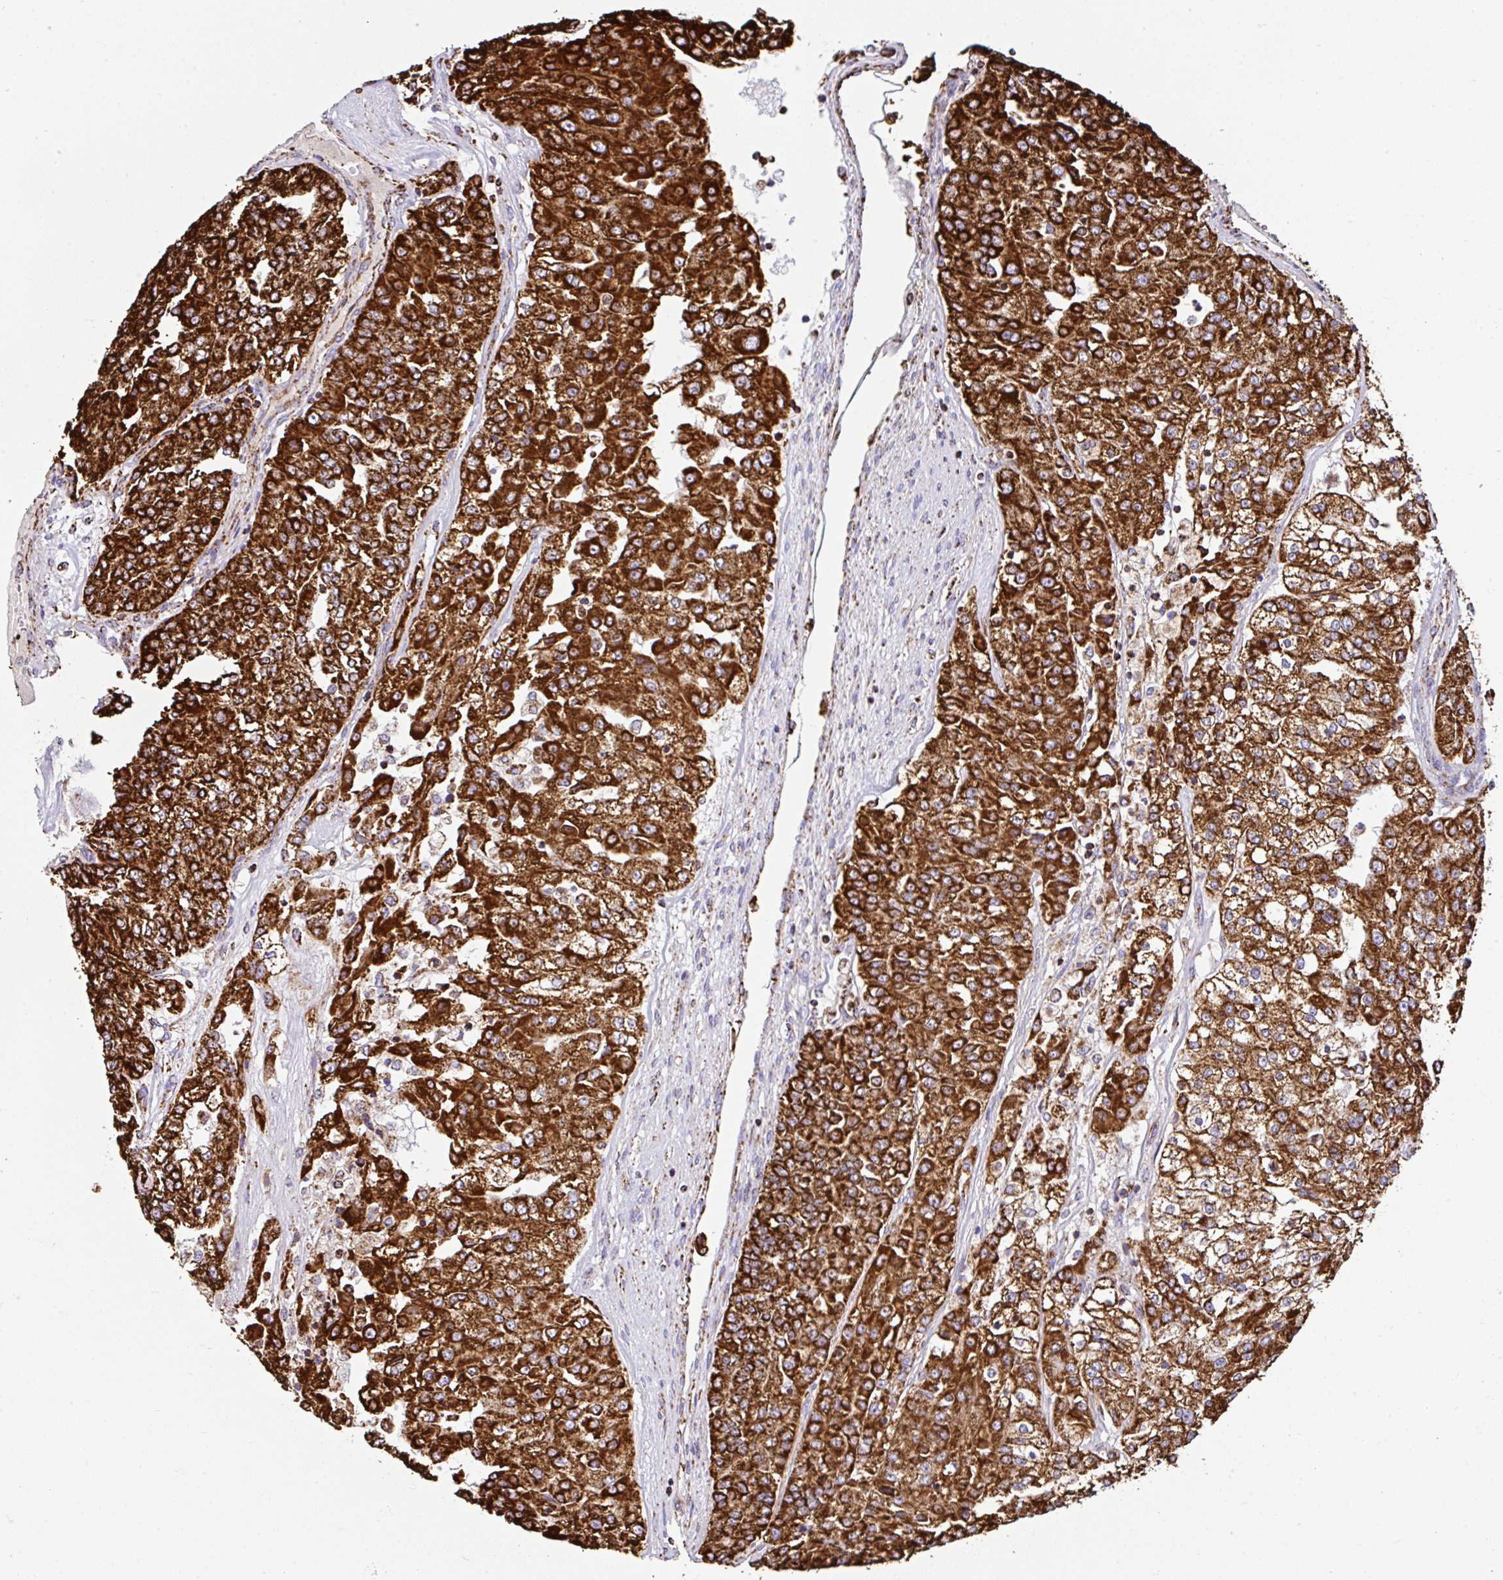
{"staining": {"intensity": "strong", "quantity": ">75%", "location": "cytoplasmic/membranous"}, "tissue": "renal cancer", "cell_type": "Tumor cells", "image_type": "cancer", "snomed": [{"axis": "morphology", "description": "Adenocarcinoma, NOS"}, {"axis": "topography", "description": "Kidney"}], "caption": "The micrograph reveals immunohistochemical staining of adenocarcinoma (renal). There is strong cytoplasmic/membranous expression is appreciated in approximately >75% of tumor cells.", "gene": "ANKRD33B", "patient": {"sex": "female", "age": 63}}